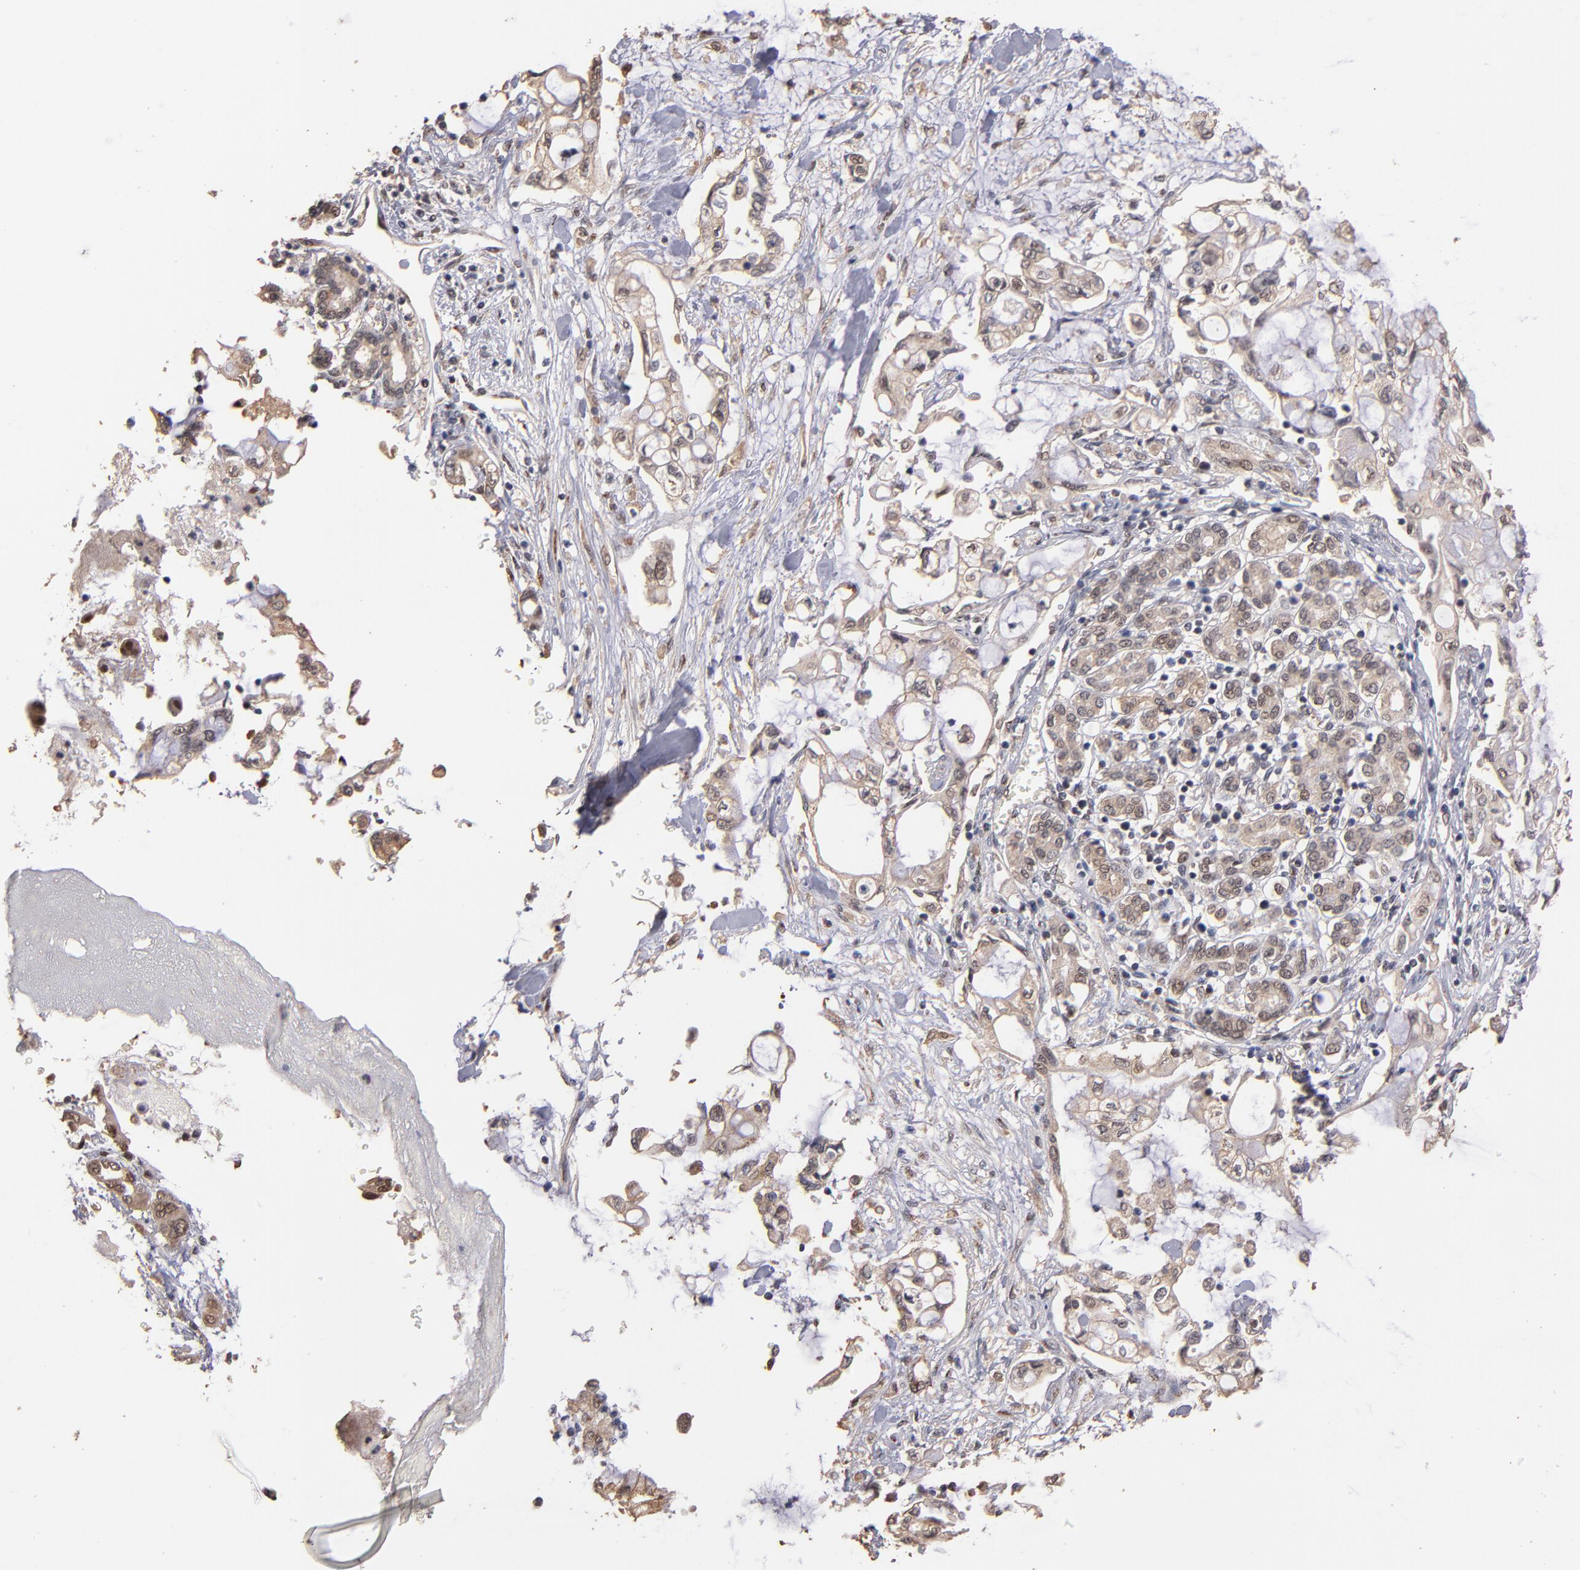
{"staining": {"intensity": "weak", "quantity": ">75%", "location": "cytoplasmic/membranous,nuclear"}, "tissue": "pancreatic cancer", "cell_type": "Tumor cells", "image_type": "cancer", "snomed": [{"axis": "morphology", "description": "Adenocarcinoma, NOS"}, {"axis": "topography", "description": "Pancreas"}], "caption": "Human pancreatic cancer (adenocarcinoma) stained with a brown dye exhibits weak cytoplasmic/membranous and nuclear positive positivity in approximately >75% of tumor cells.", "gene": "EAPP", "patient": {"sex": "female", "age": 70}}